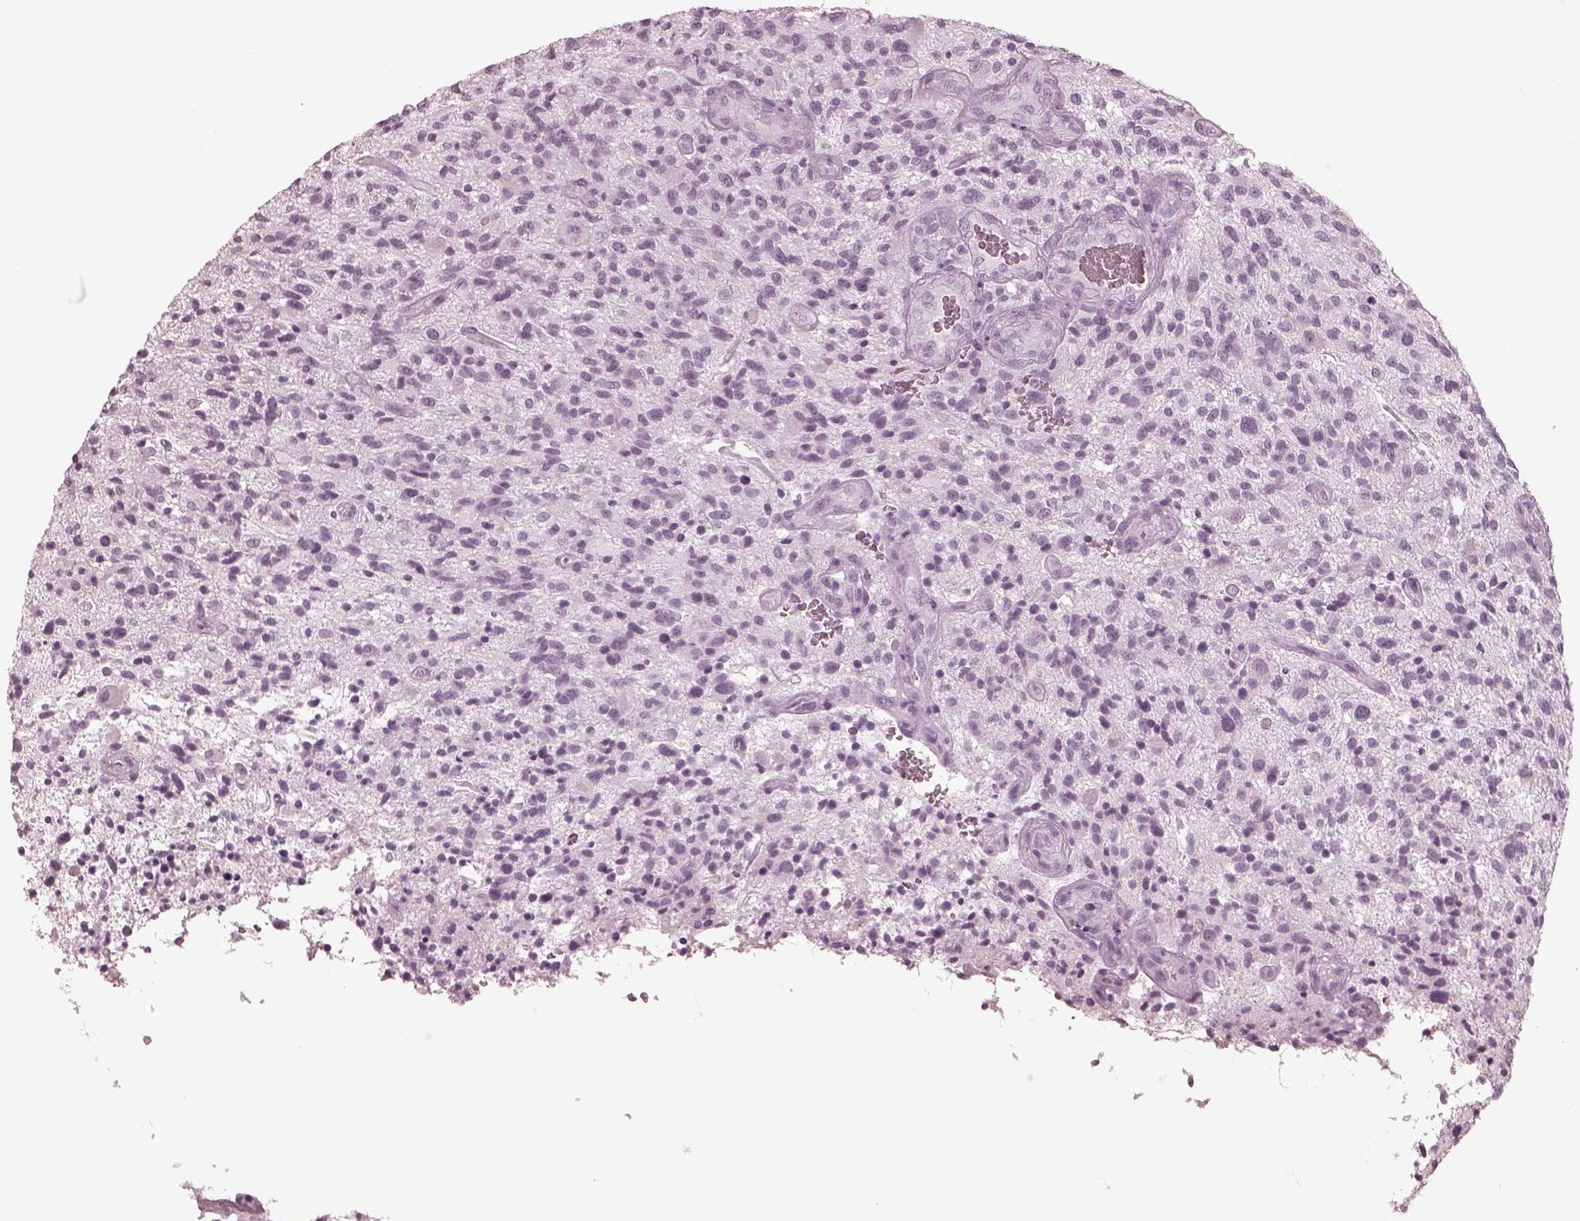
{"staining": {"intensity": "negative", "quantity": "none", "location": "none"}, "tissue": "glioma", "cell_type": "Tumor cells", "image_type": "cancer", "snomed": [{"axis": "morphology", "description": "Glioma, malignant, High grade"}, {"axis": "topography", "description": "Brain"}], "caption": "High power microscopy photomicrograph of an IHC micrograph of high-grade glioma (malignant), revealing no significant staining in tumor cells.", "gene": "C2orf81", "patient": {"sex": "male", "age": 47}}